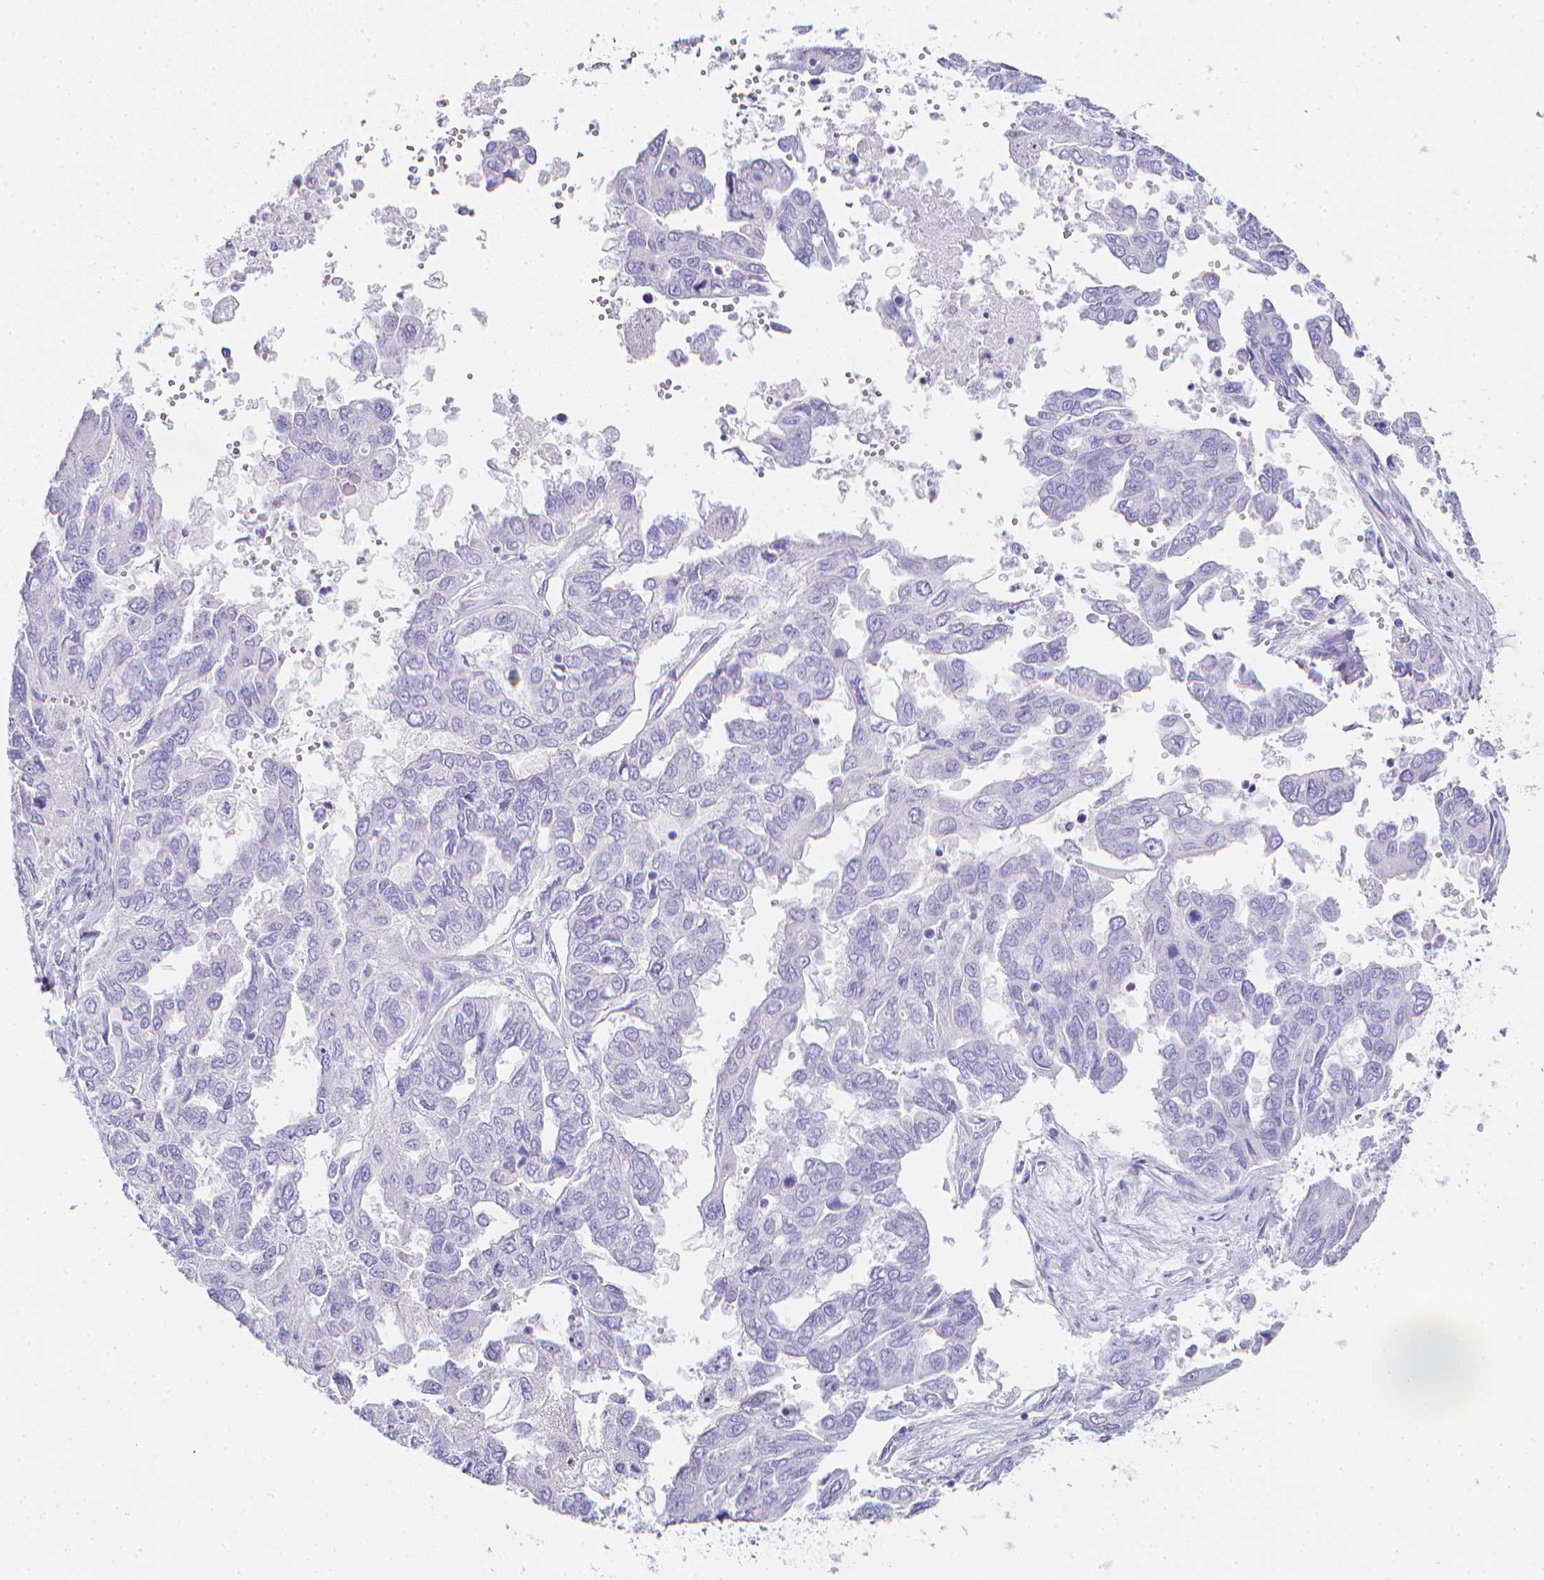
{"staining": {"intensity": "negative", "quantity": "none", "location": "none"}, "tissue": "ovarian cancer", "cell_type": "Tumor cells", "image_type": "cancer", "snomed": [{"axis": "morphology", "description": "Cystadenocarcinoma, serous, NOS"}, {"axis": "topography", "description": "Ovary"}], "caption": "A micrograph of human serous cystadenocarcinoma (ovarian) is negative for staining in tumor cells.", "gene": "LGALS4", "patient": {"sex": "female", "age": 53}}